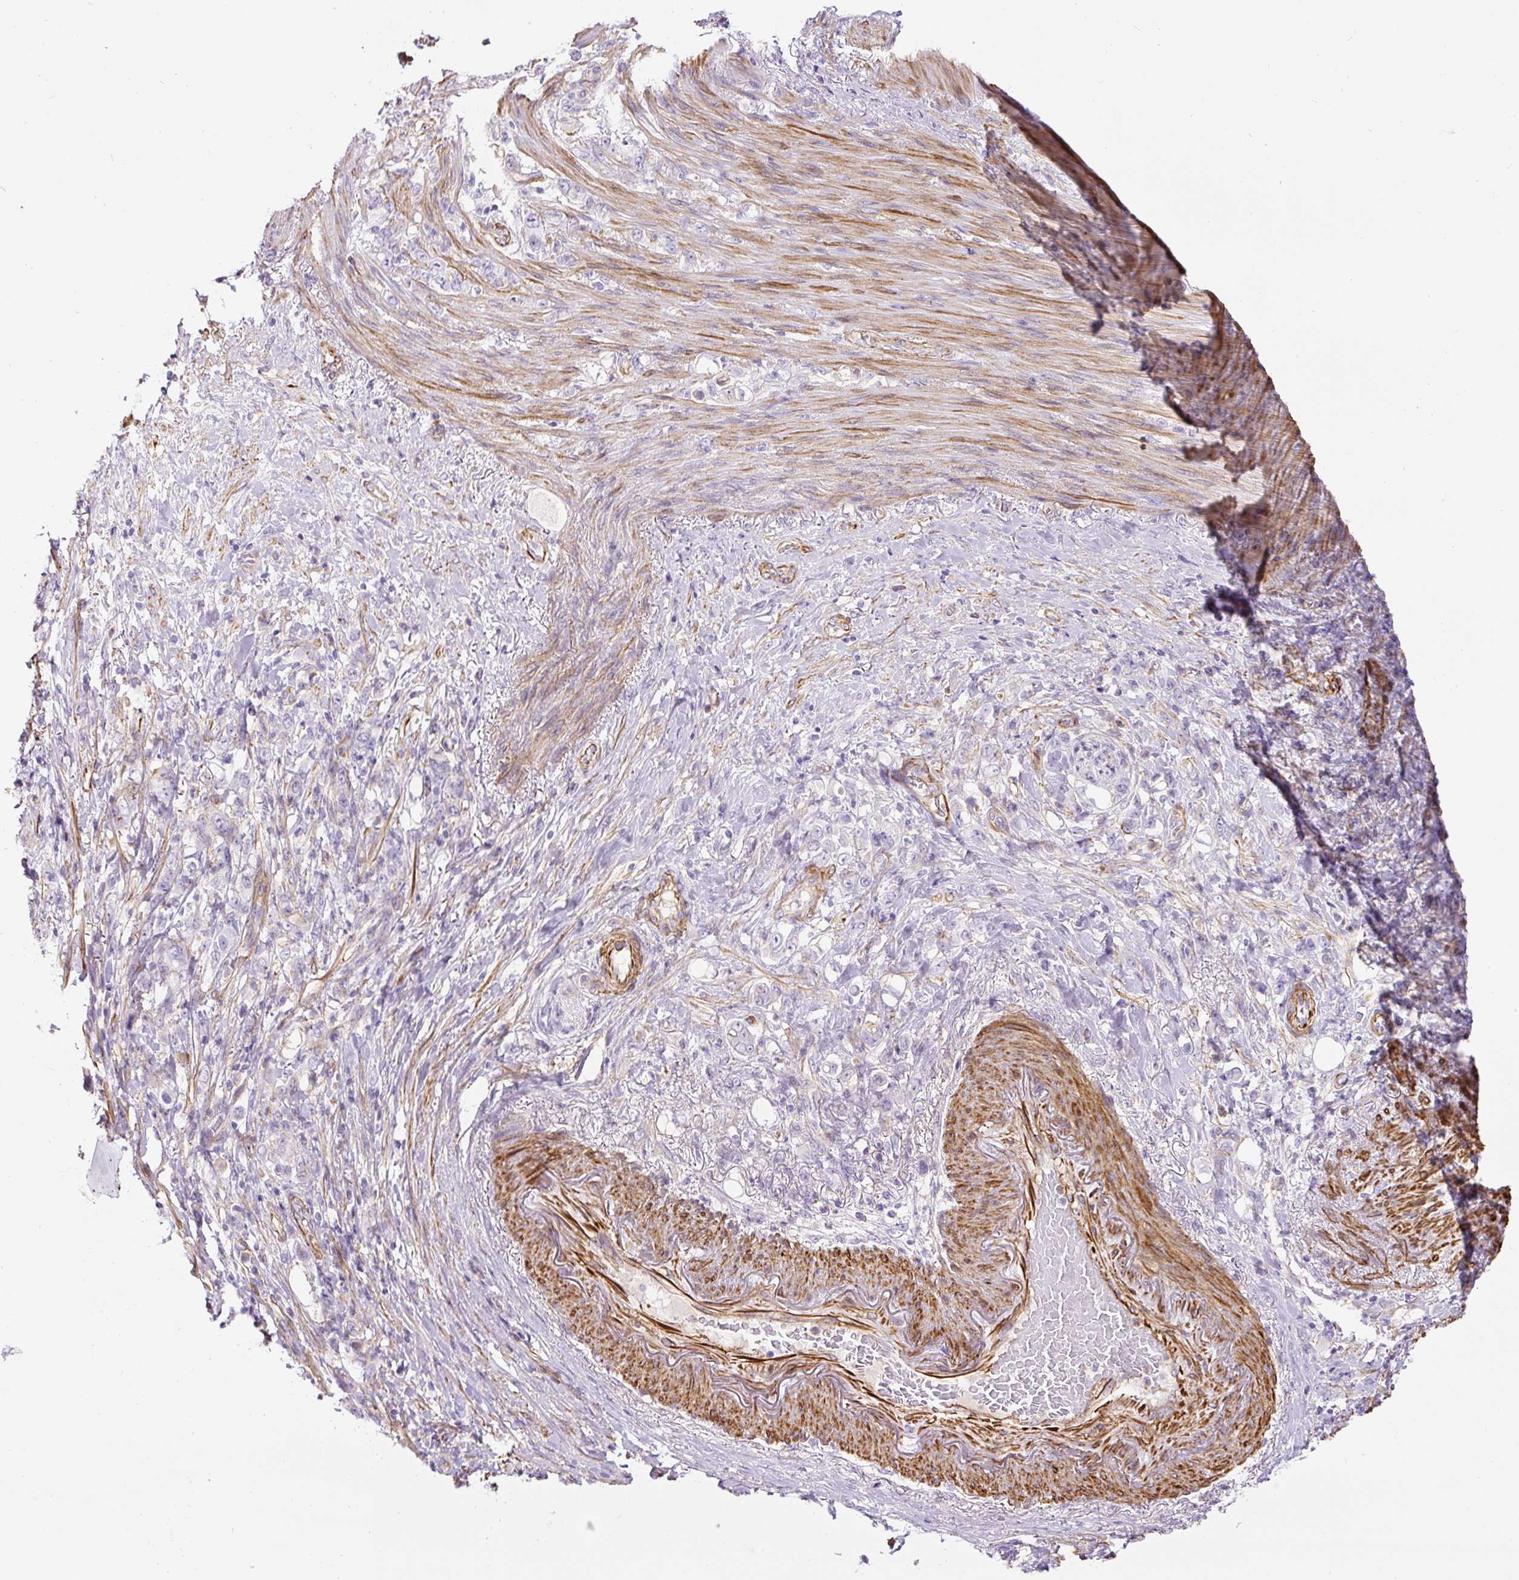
{"staining": {"intensity": "negative", "quantity": "none", "location": "none"}, "tissue": "stomach cancer", "cell_type": "Tumor cells", "image_type": "cancer", "snomed": [{"axis": "morphology", "description": "Adenocarcinoma, NOS"}, {"axis": "topography", "description": "Stomach"}], "caption": "A photomicrograph of stomach cancer (adenocarcinoma) stained for a protein shows no brown staining in tumor cells.", "gene": "B3GALT5", "patient": {"sex": "female", "age": 79}}